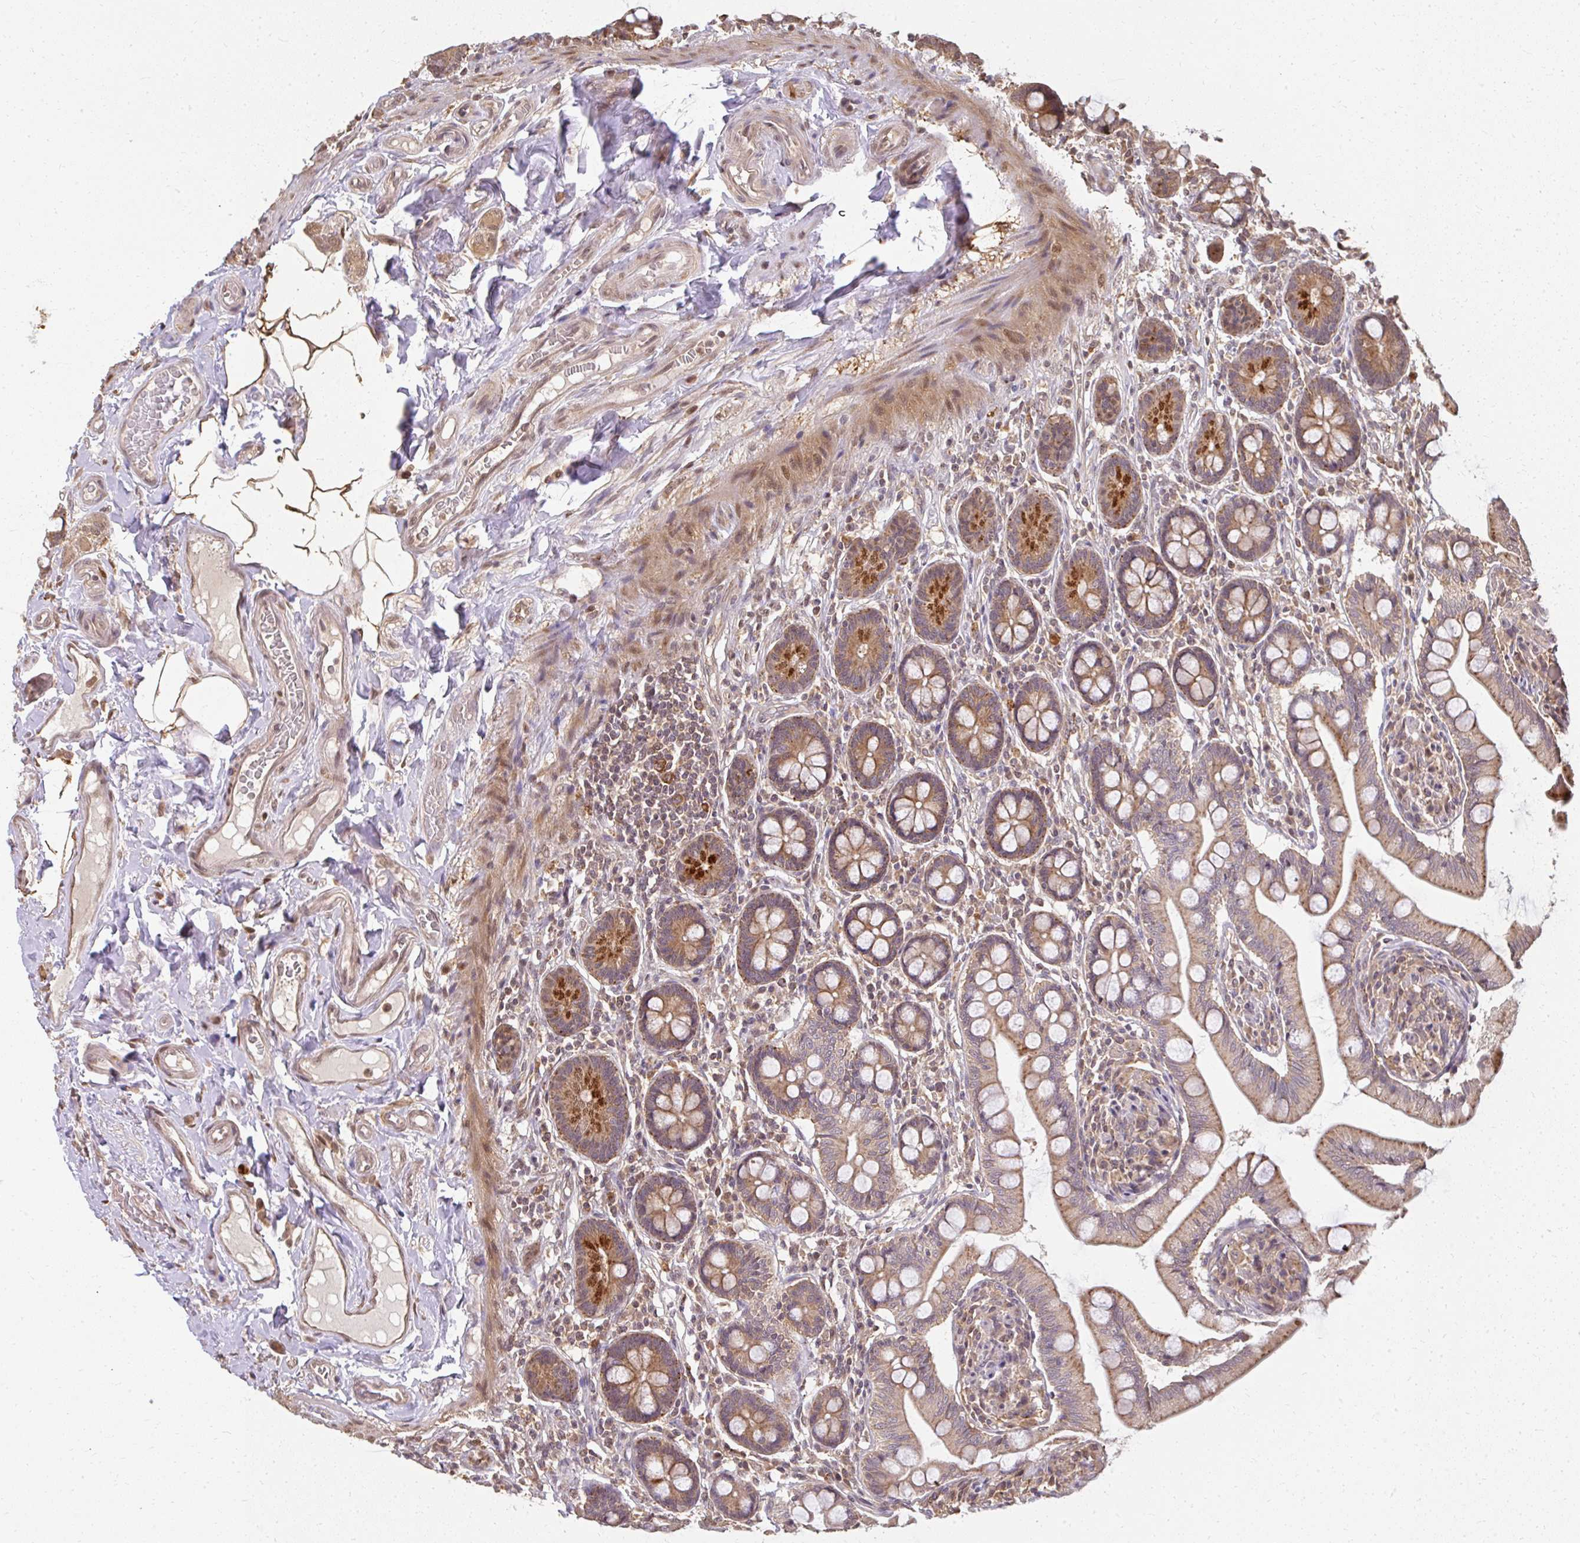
{"staining": {"intensity": "moderate", "quantity": ">75%", "location": "cytoplasmic/membranous"}, "tissue": "small intestine", "cell_type": "Glandular cells", "image_type": "normal", "snomed": [{"axis": "morphology", "description": "Normal tissue, NOS"}, {"axis": "topography", "description": "Small intestine"}], "caption": "About >75% of glandular cells in unremarkable small intestine reveal moderate cytoplasmic/membranous protein positivity as visualized by brown immunohistochemical staining.", "gene": "LARS2", "patient": {"sex": "female", "age": 64}}